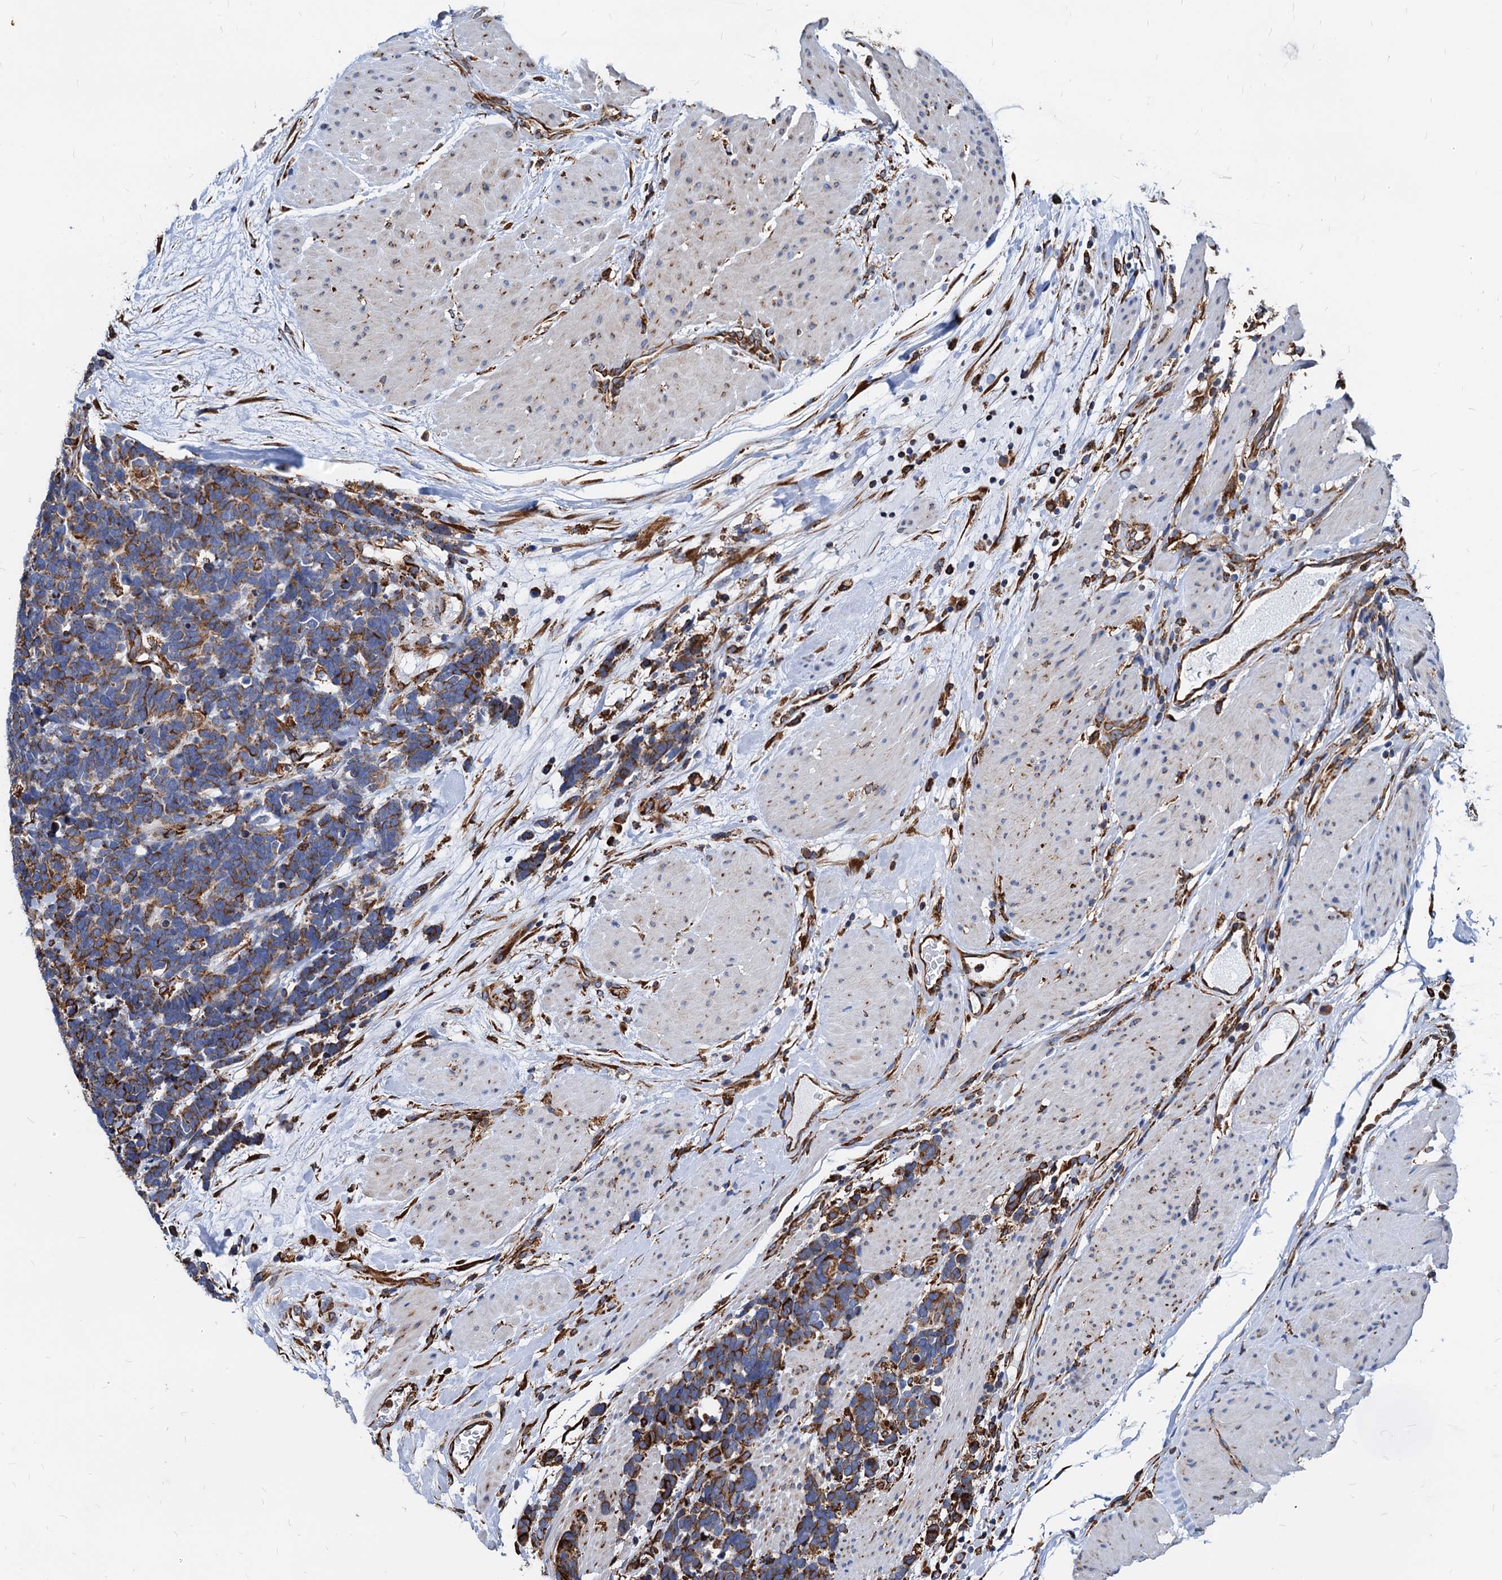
{"staining": {"intensity": "moderate", "quantity": ">75%", "location": "cytoplasmic/membranous"}, "tissue": "carcinoid", "cell_type": "Tumor cells", "image_type": "cancer", "snomed": [{"axis": "morphology", "description": "Carcinoma, NOS"}, {"axis": "morphology", "description": "Carcinoid, malignant, NOS"}, {"axis": "topography", "description": "Urinary bladder"}], "caption": "Immunohistochemistry (IHC) (DAB (3,3'-diaminobenzidine)) staining of human carcinoid (malignant) demonstrates moderate cytoplasmic/membranous protein positivity in about >75% of tumor cells.", "gene": "HSPA5", "patient": {"sex": "male", "age": 57}}